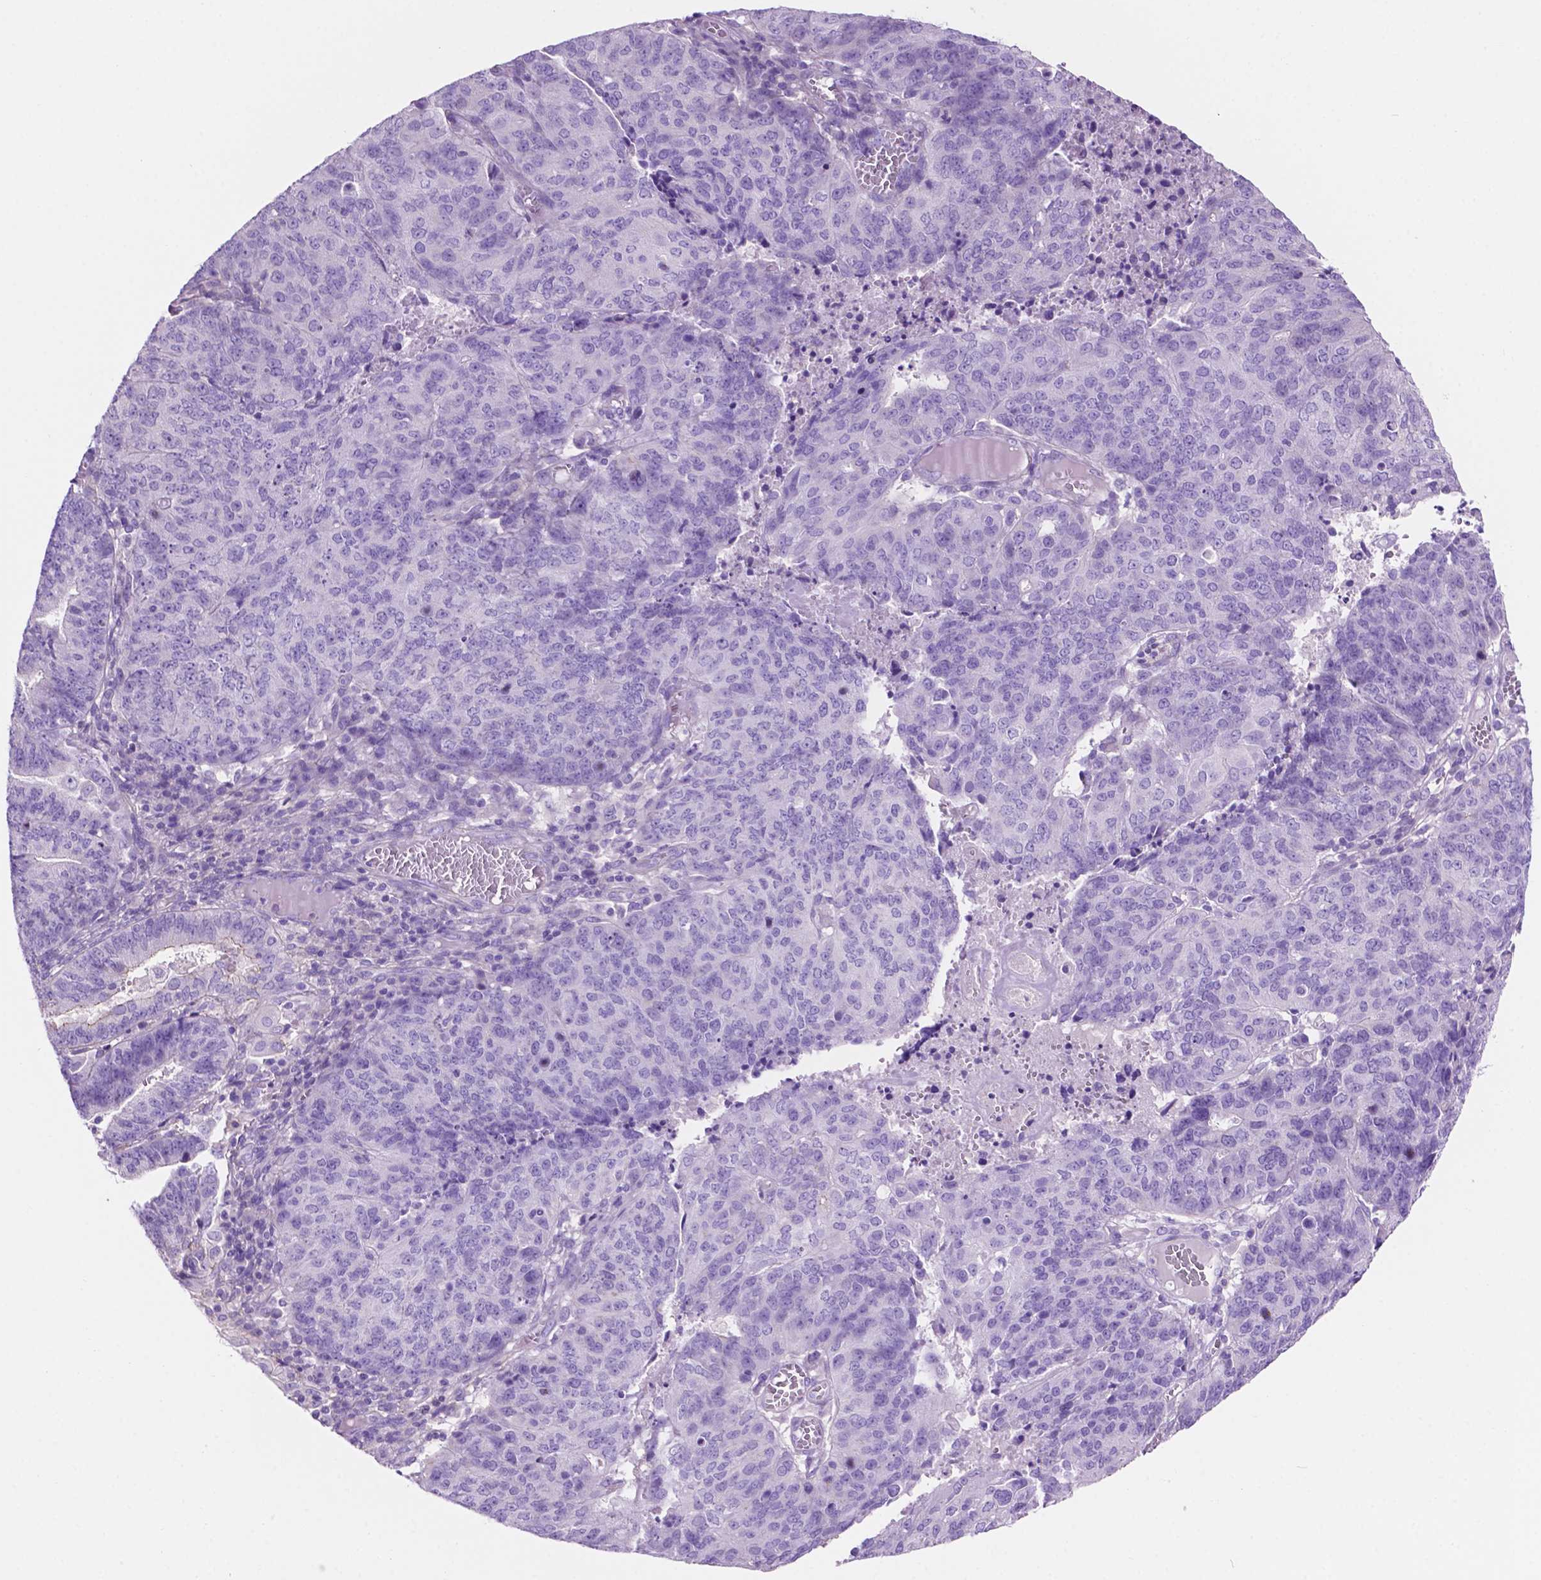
{"staining": {"intensity": "negative", "quantity": "none", "location": "none"}, "tissue": "endometrial cancer", "cell_type": "Tumor cells", "image_type": "cancer", "snomed": [{"axis": "morphology", "description": "Adenocarcinoma, NOS"}, {"axis": "topography", "description": "Endometrium"}], "caption": "Endometrial cancer (adenocarcinoma) stained for a protein using immunohistochemistry displays no expression tumor cells.", "gene": "IGFN1", "patient": {"sex": "female", "age": 82}}